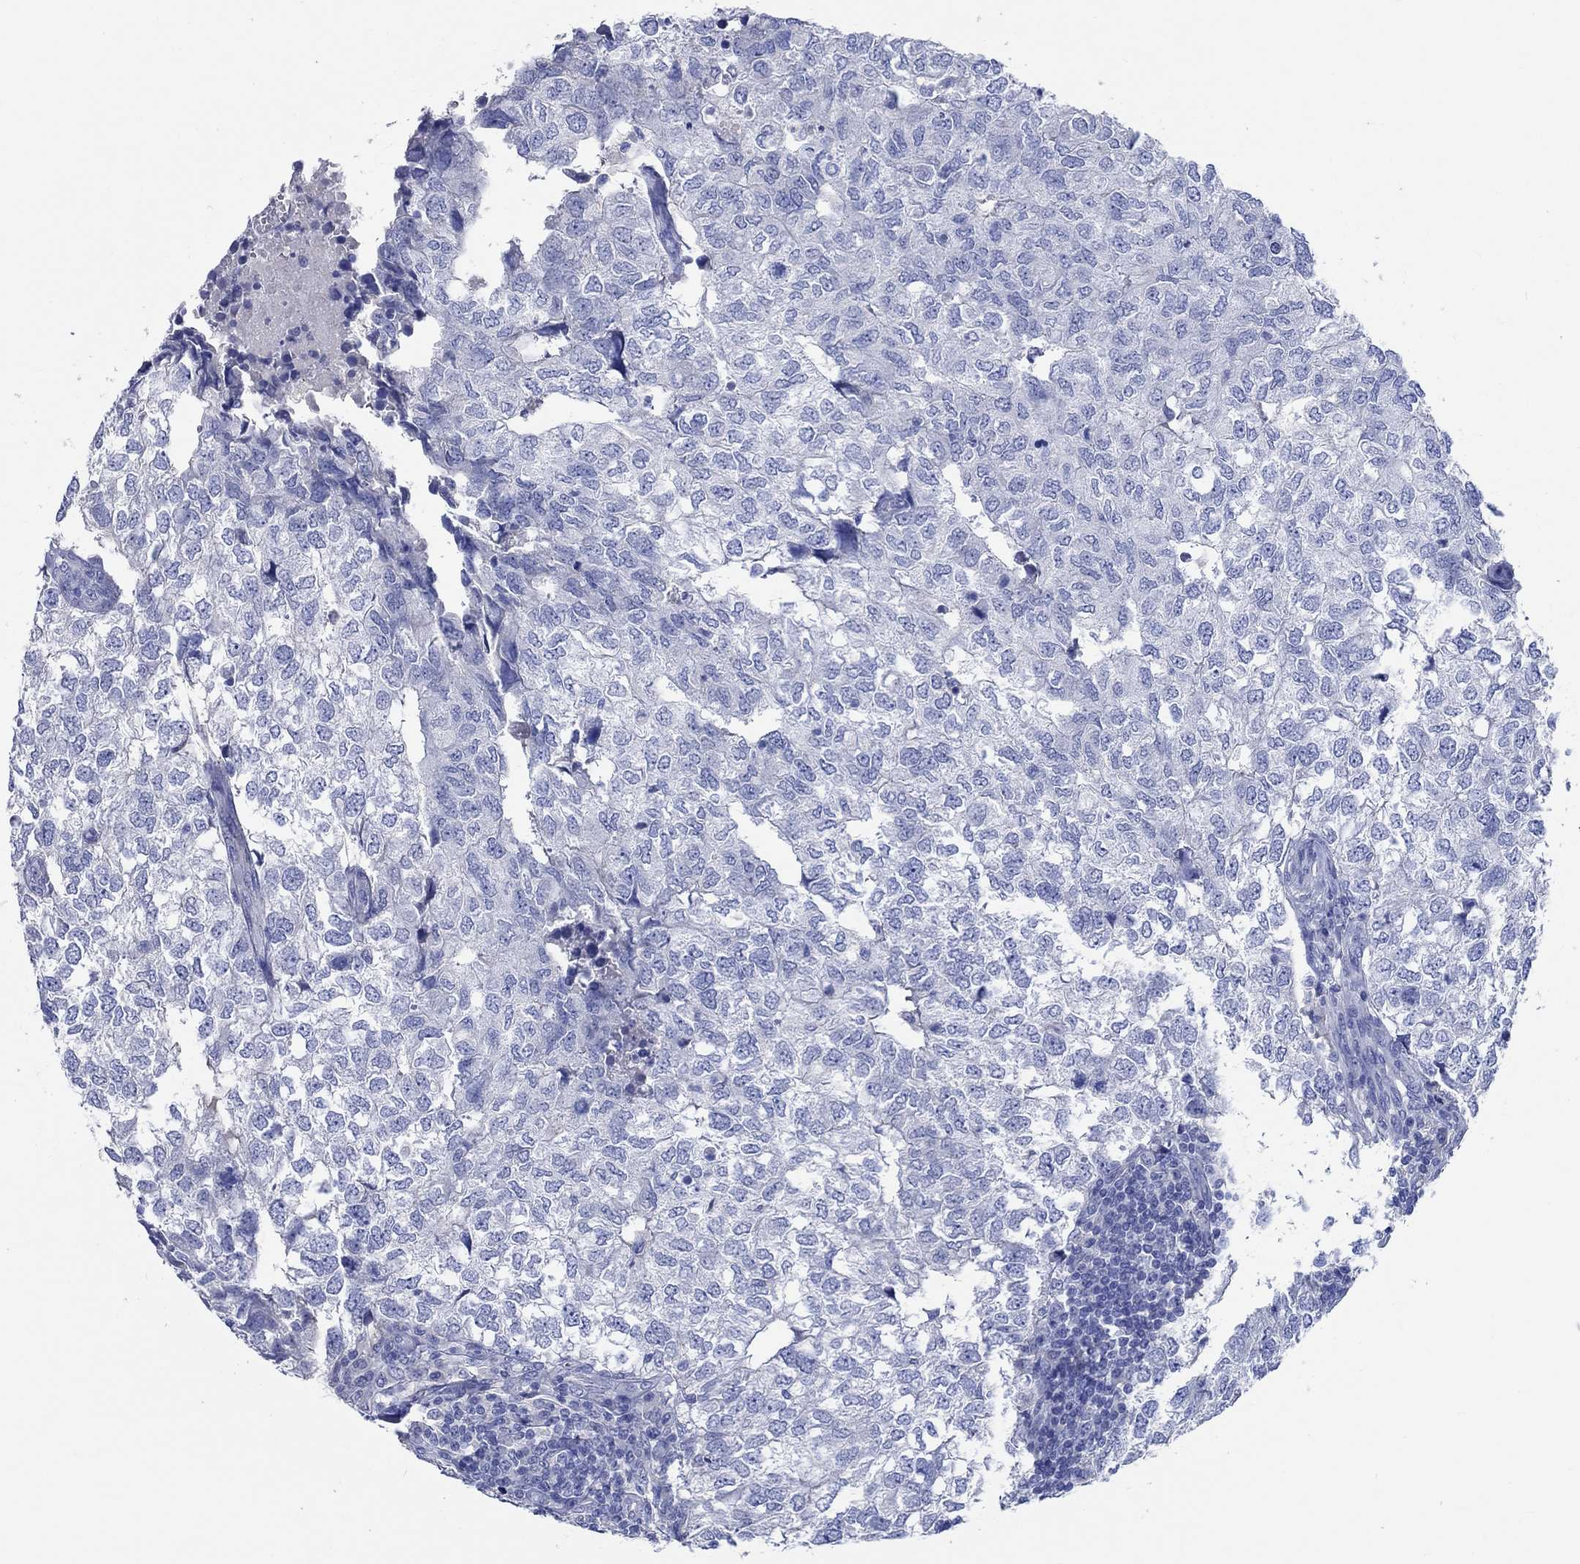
{"staining": {"intensity": "negative", "quantity": "none", "location": "none"}, "tissue": "breast cancer", "cell_type": "Tumor cells", "image_type": "cancer", "snomed": [{"axis": "morphology", "description": "Duct carcinoma"}, {"axis": "topography", "description": "Breast"}], "caption": "Tumor cells show no significant expression in invasive ductal carcinoma (breast).", "gene": "SHISA4", "patient": {"sex": "female", "age": 30}}